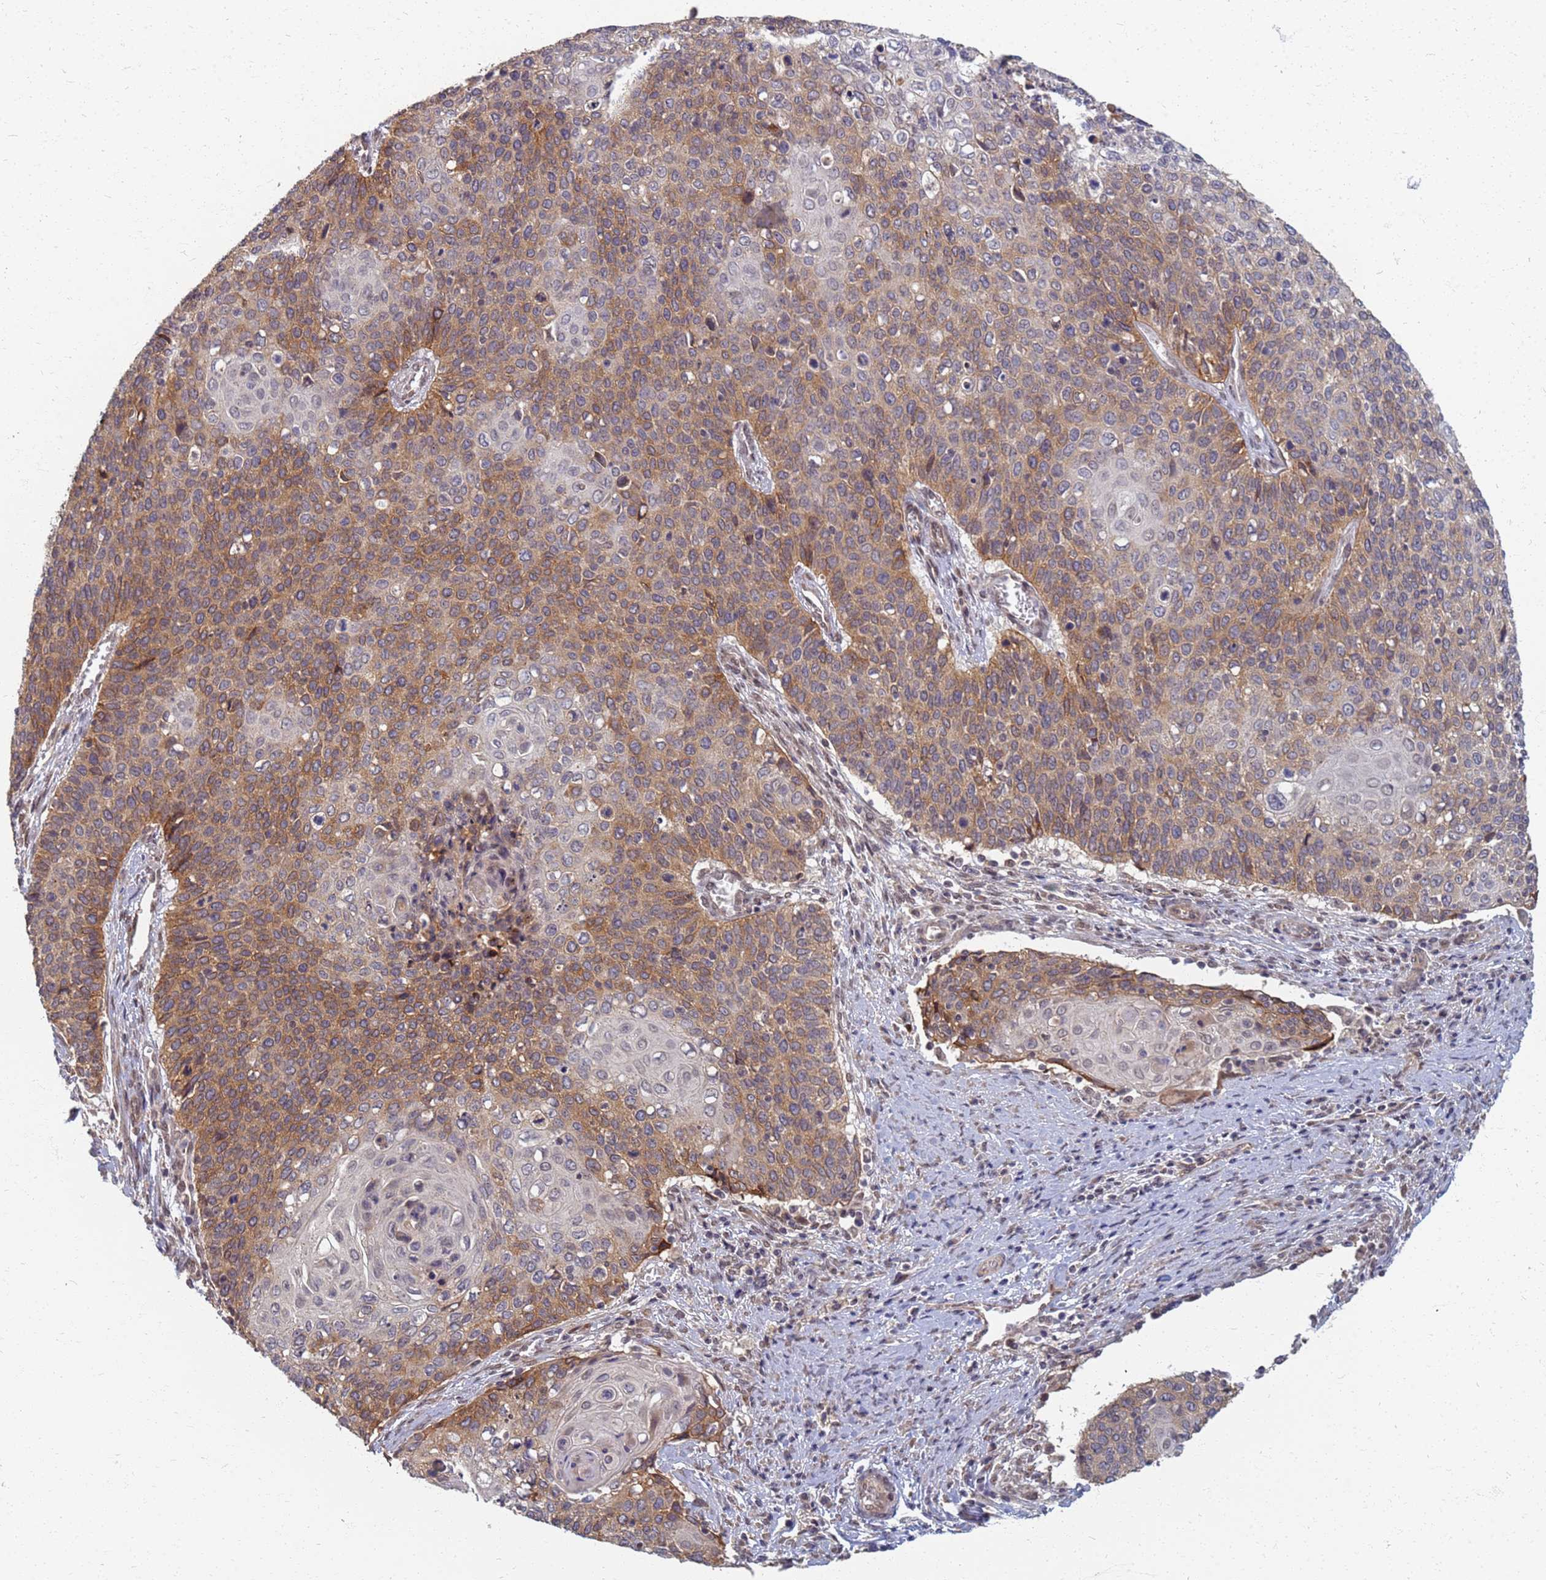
{"staining": {"intensity": "moderate", "quantity": ">75%", "location": "cytoplasmic/membranous"}, "tissue": "cervical cancer", "cell_type": "Tumor cells", "image_type": "cancer", "snomed": [{"axis": "morphology", "description": "Squamous cell carcinoma, NOS"}, {"axis": "topography", "description": "Cervix"}], "caption": "Immunohistochemical staining of cervical squamous cell carcinoma demonstrates moderate cytoplasmic/membranous protein positivity in approximately >75% of tumor cells.", "gene": "ITGB4", "patient": {"sex": "female", "age": 39}}